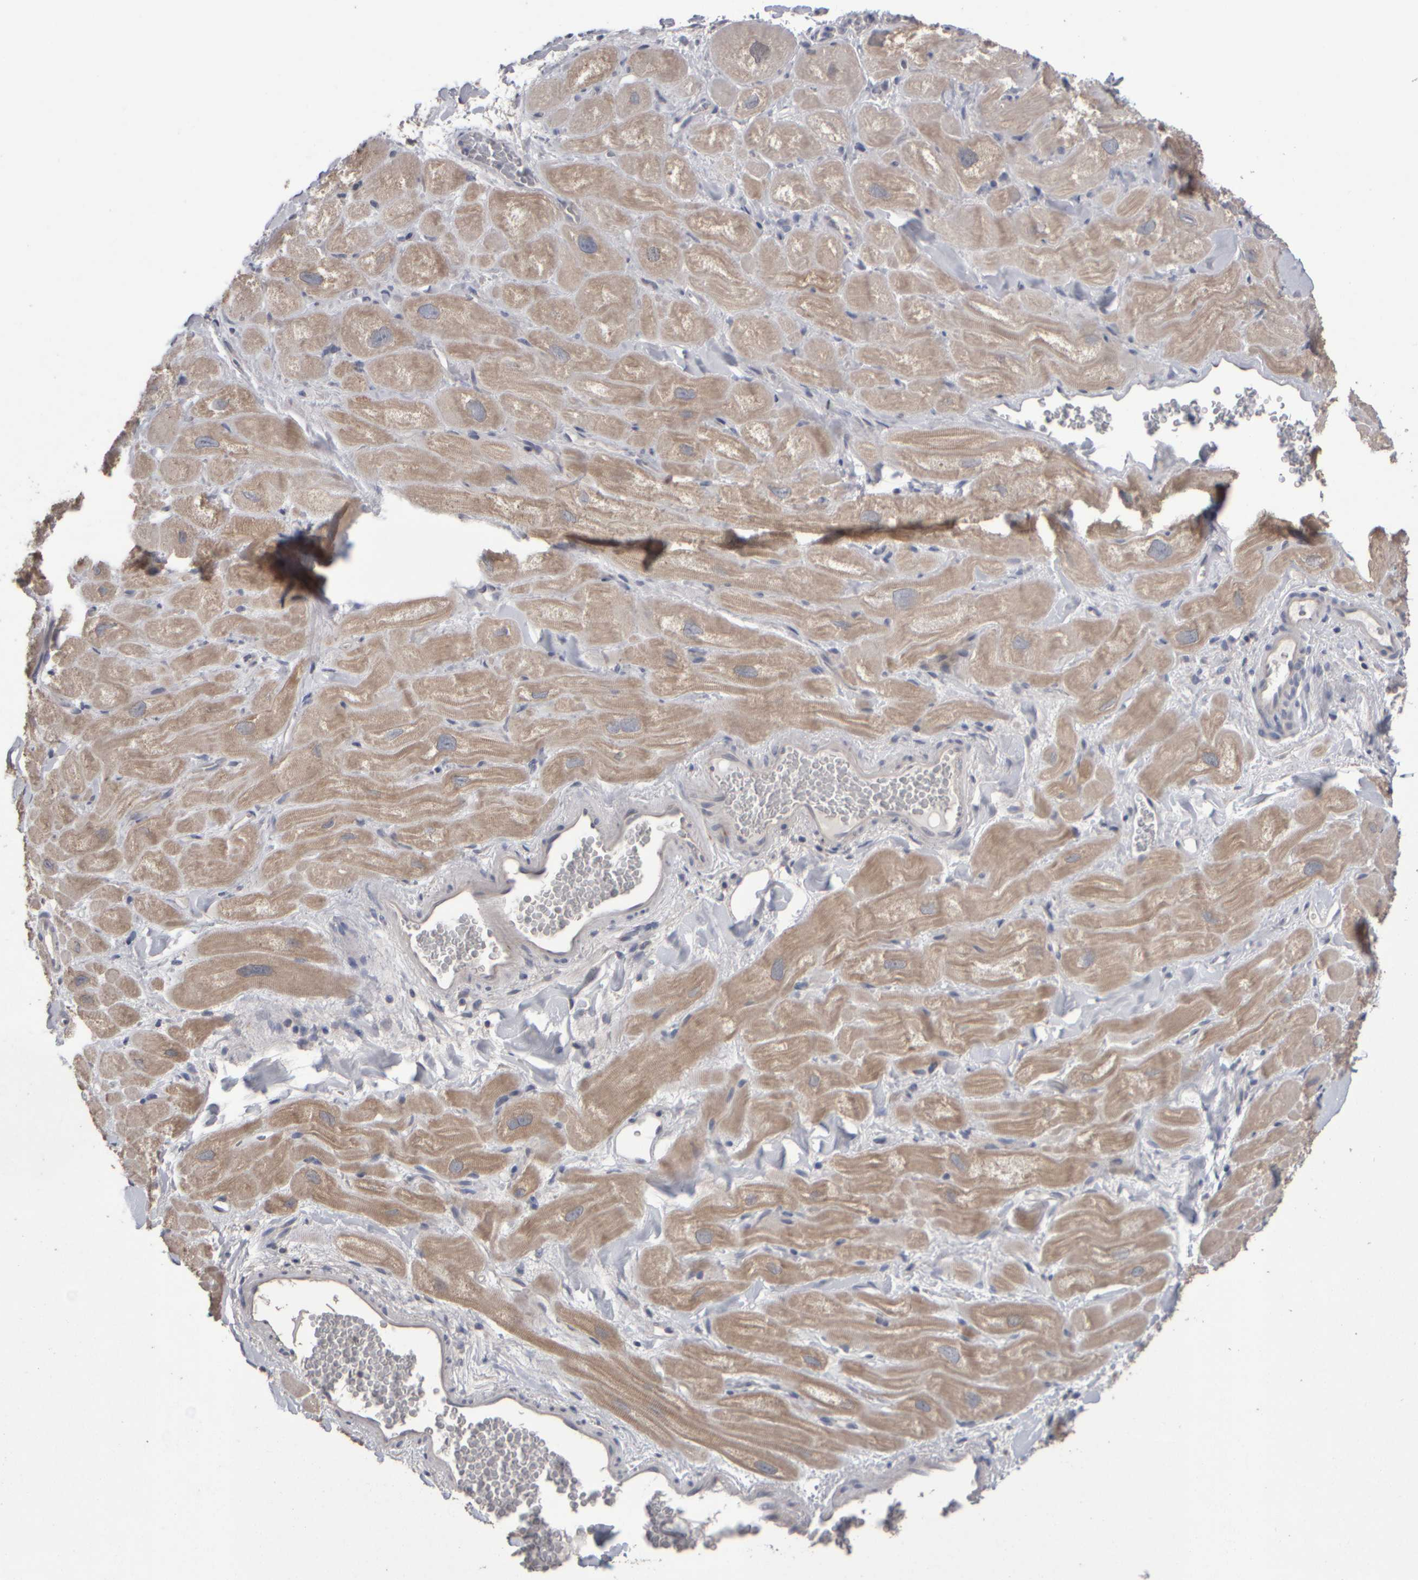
{"staining": {"intensity": "weak", "quantity": "25%-75%", "location": "cytoplasmic/membranous"}, "tissue": "heart muscle", "cell_type": "Cardiomyocytes", "image_type": "normal", "snomed": [{"axis": "morphology", "description": "Normal tissue, NOS"}, {"axis": "topography", "description": "Heart"}], "caption": "Immunohistochemistry of normal heart muscle displays low levels of weak cytoplasmic/membranous expression in about 25%-75% of cardiomyocytes.", "gene": "EPHX2", "patient": {"sex": "male", "age": 49}}